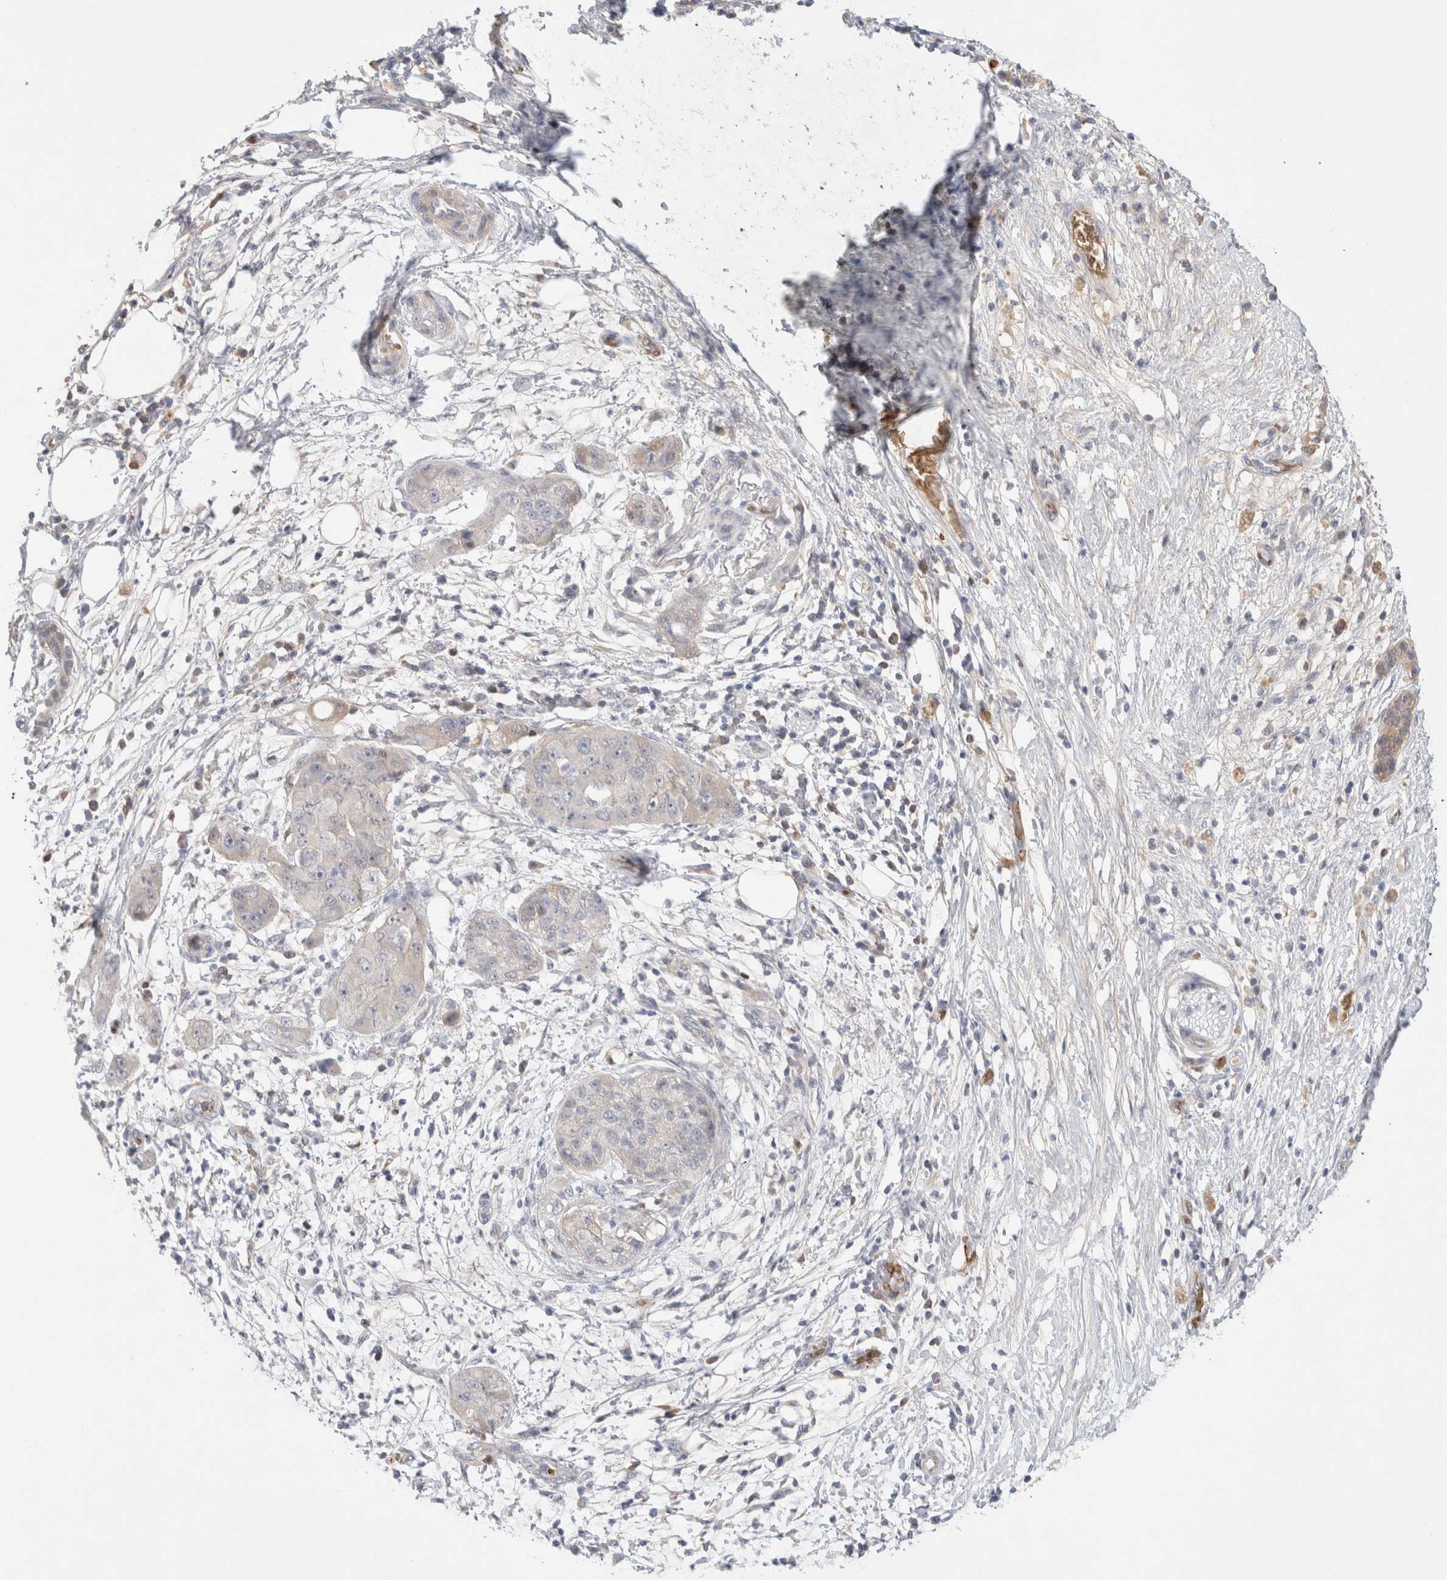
{"staining": {"intensity": "weak", "quantity": "<25%", "location": "cytoplasmic/membranous"}, "tissue": "pancreatic cancer", "cell_type": "Tumor cells", "image_type": "cancer", "snomed": [{"axis": "morphology", "description": "Adenocarcinoma, NOS"}, {"axis": "topography", "description": "Pancreas"}], "caption": "Immunohistochemistry histopathology image of pancreatic adenocarcinoma stained for a protein (brown), which demonstrates no expression in tumor cells. (DAB immunohistochemistry (IHC) with hematoxylin counter stain).", "gene": "MST1", "patient": {"sex": "female", "age": 78}}